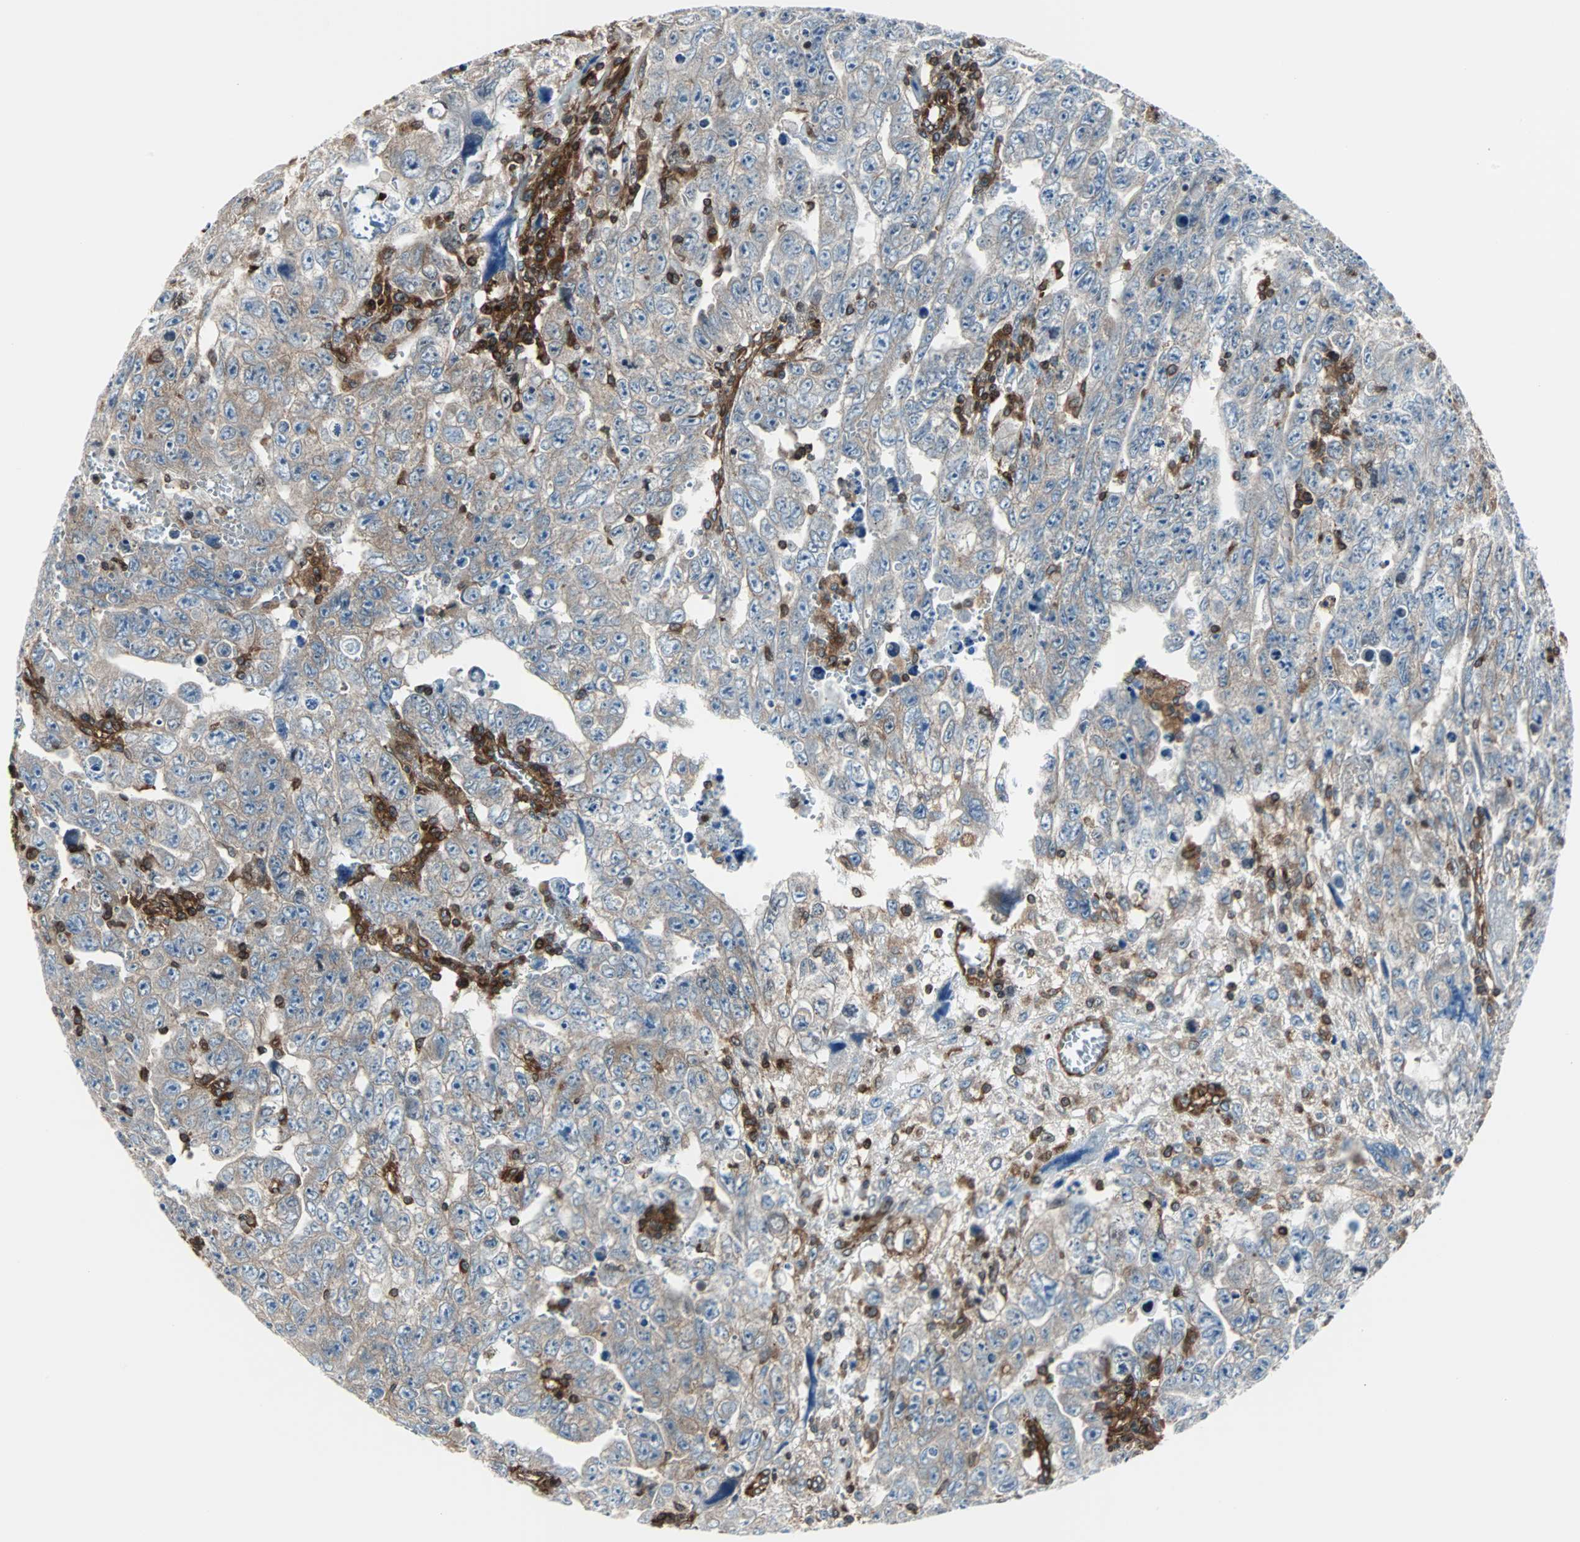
{"staining": {"intensity": "weak", "quantity": ">75%", "location": "cytoplasmic/membranous"}, "tissue": "testis cancer", "cell_type": "Tumor cells", "image_type": "cancer", "snomed": [{"axis": "morphology", "description": "Carcinoma, Embryonal, NOS"}, {"axis": "topography", "description": "Testis"}], "caption": "Testis embryonal carcinoma stained for a protein (brown) demonstrates weak cytoplasmic/membranous positive expression in approximately >75% of tumor cells.", "gene": "RELA", "patient": {"sex": "male", "age": 28}}